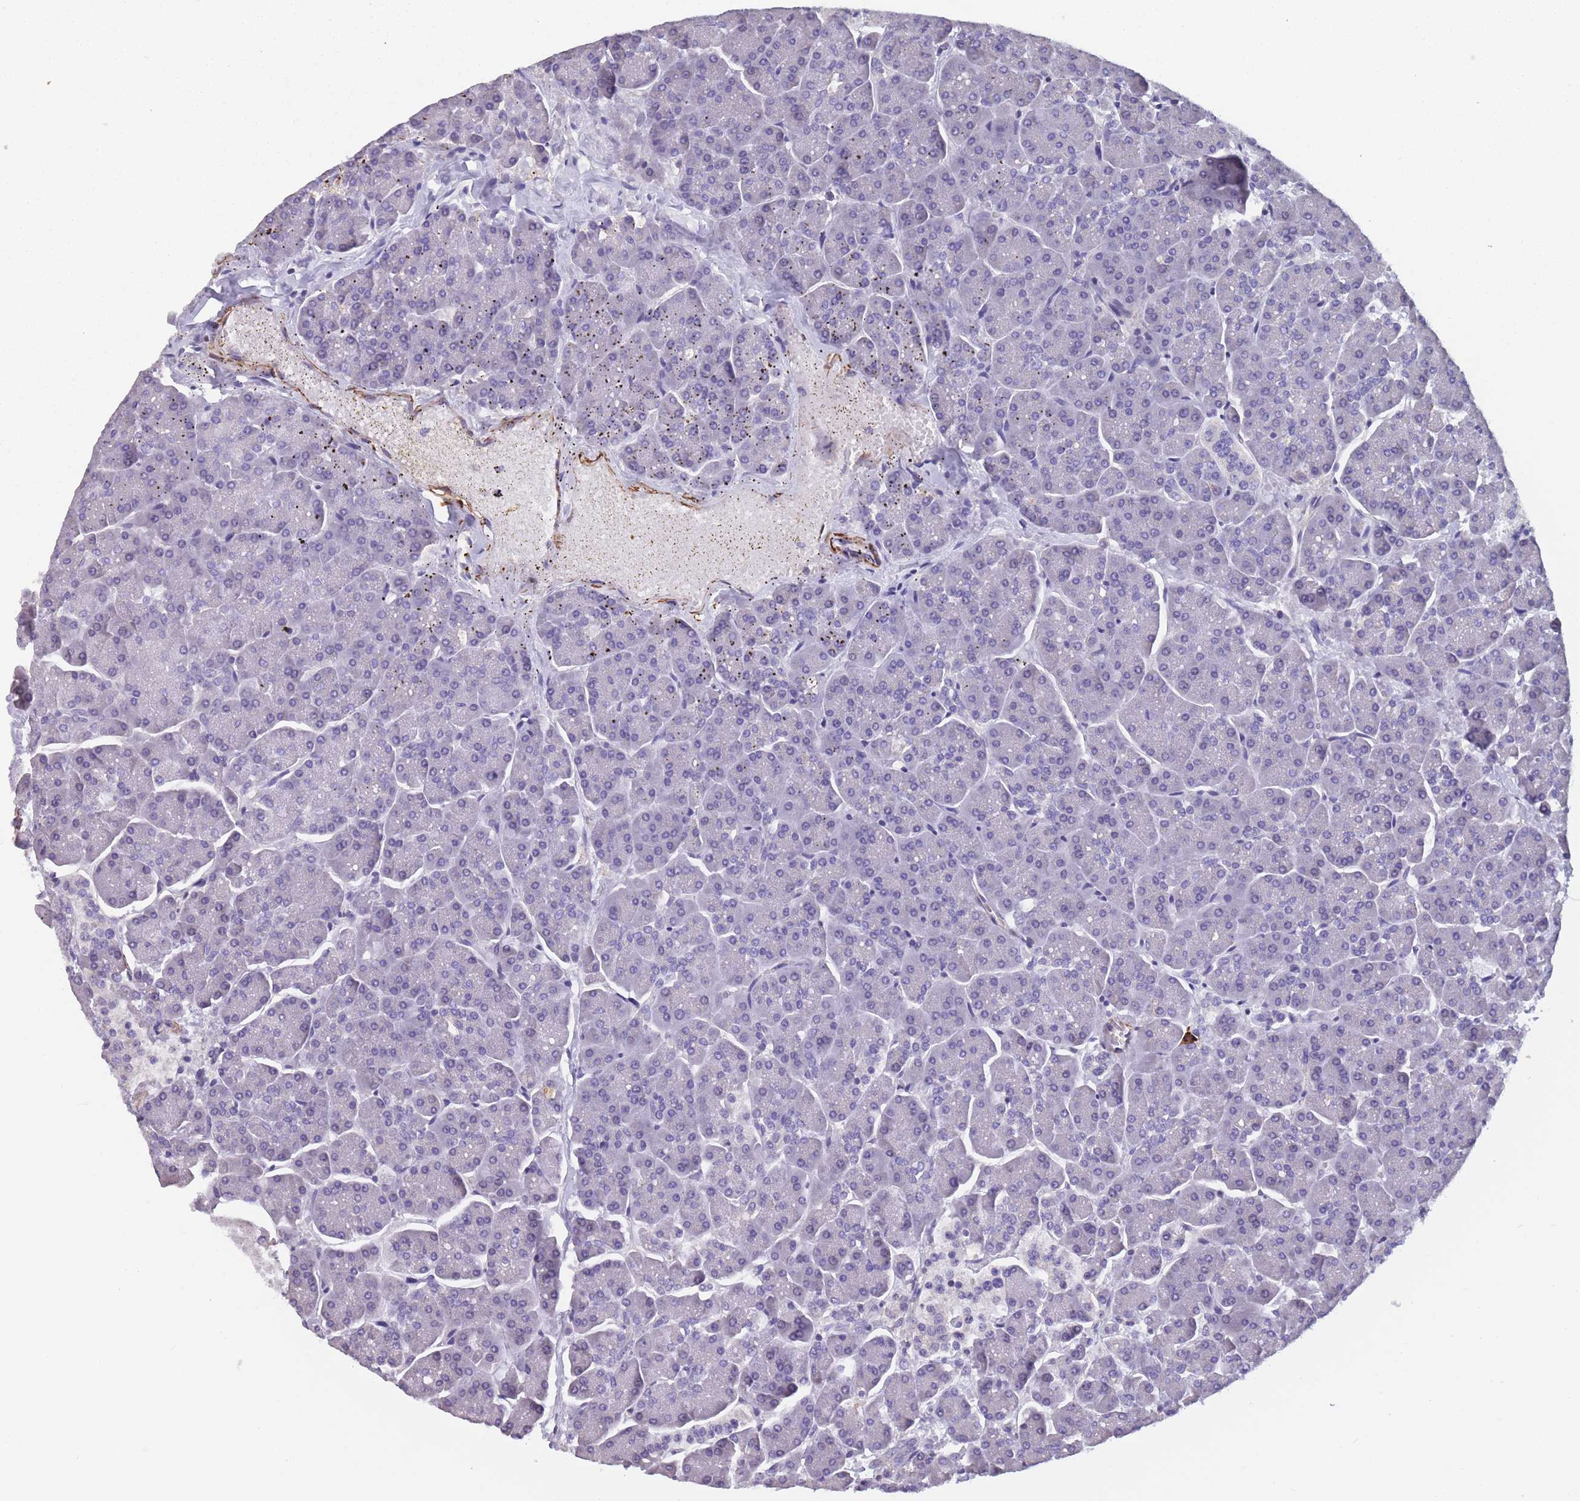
{"staining": {"intensity": "negative", "quantity": "none", "location": "none"}, "tissue": "pancreas", "cell_type": "Exocrine glandular cells", "image_type": "normal", "snomed": [{"axis": "morphology", "description": "Normal tissue, NOS"}, {"axis": "topography", "description": "Pancreas"}, {"axis": "topography", "description": "Peripheral nerve tissue"}], "caption": "Image shows no protein expression in exocrine glandular cells of unremarkable pancreas. (DAB immunohistochemistry with hematoxylin counter stain).", "gene": "TOMM40L", "patient": {"sex": "male", "age": 54}}